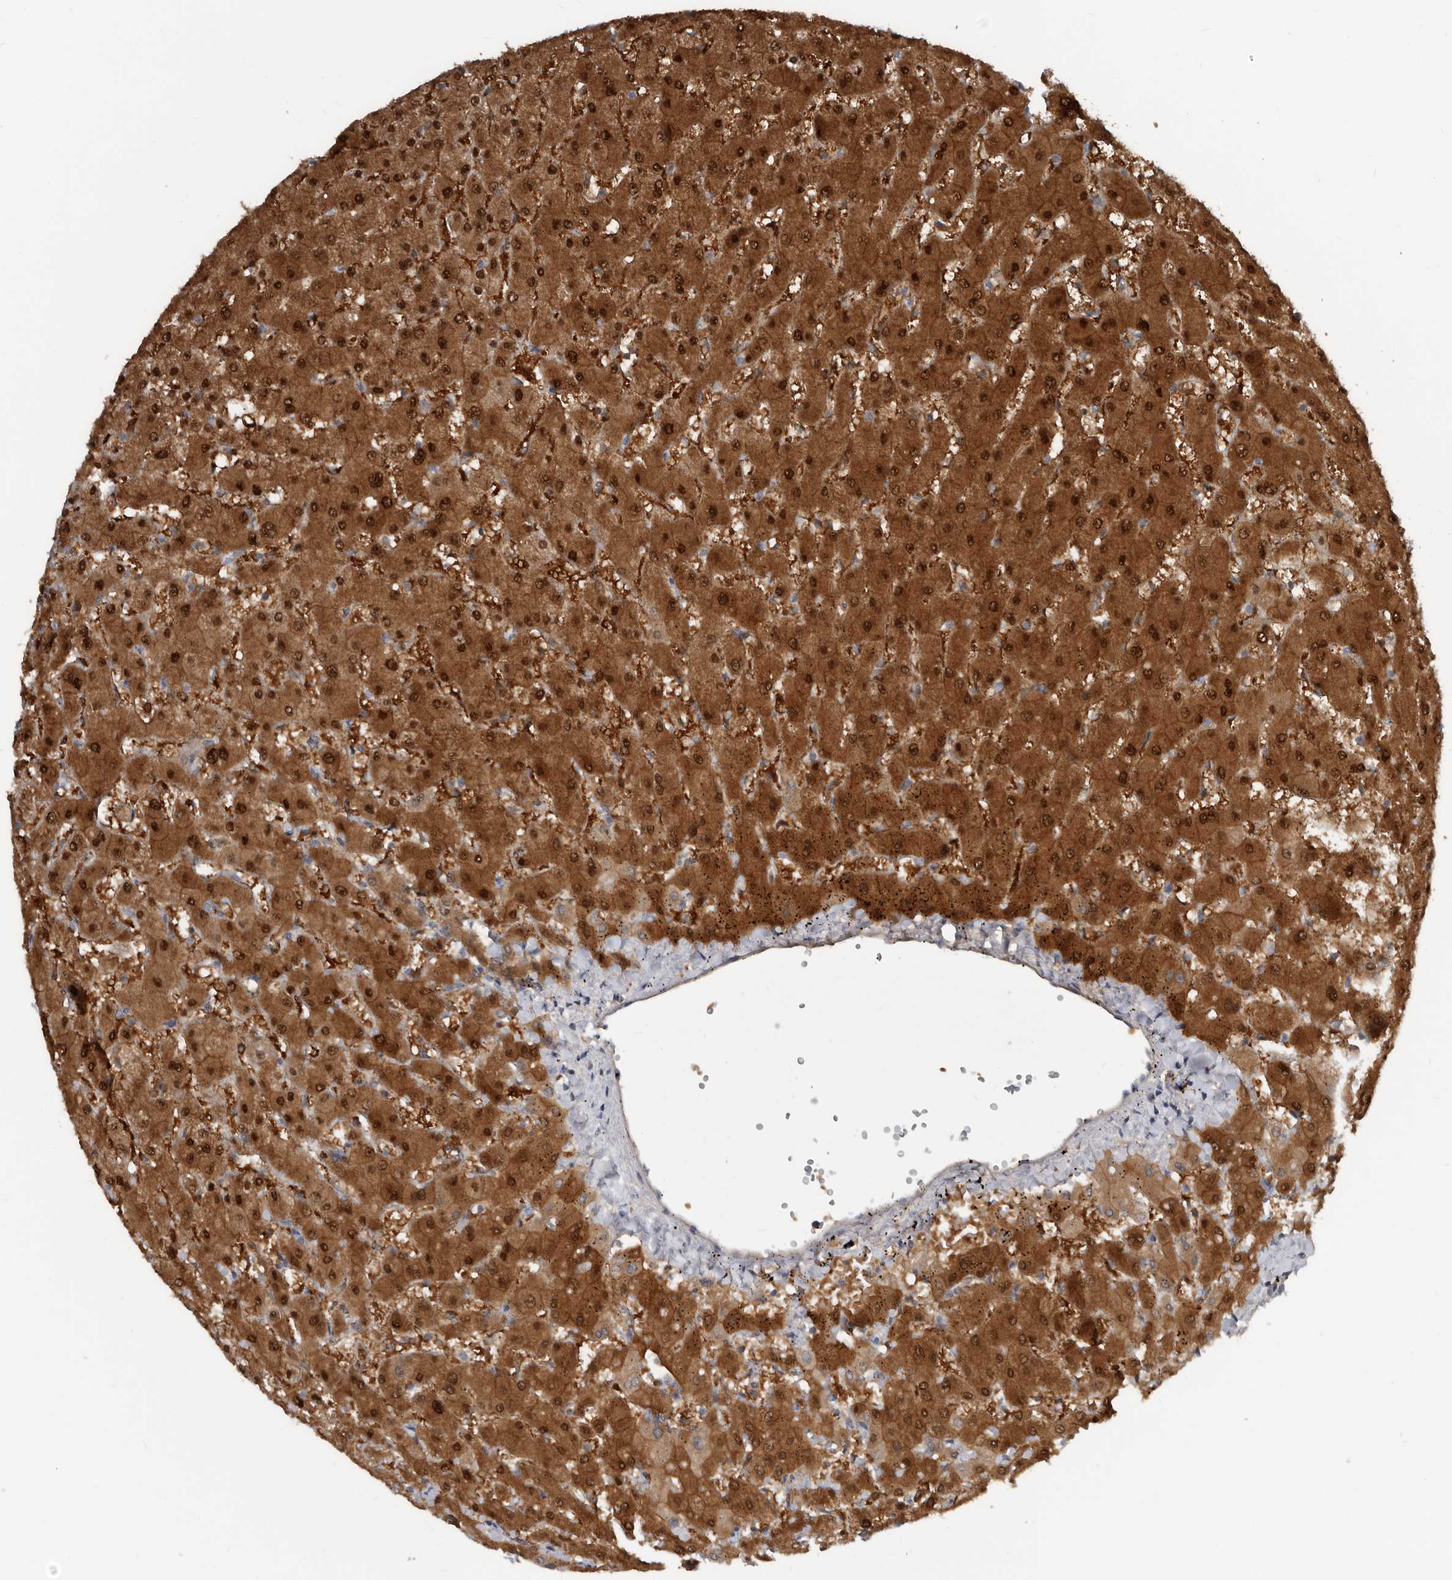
{"staining": {"intensity": "moderate", "quantity": ">75%", "location": "cytoplasmic/membranous"}, "tissue": "liver", "cell_type": "Cholangiocytes", "image_type": "normal", "snomed": [{"axis": "morphology", "description": "Normal tissue, NOS"}, {"axis": "topography", "description": "Liver"}], "caption": "Moderate cytoplasmic/membranous protein expression is appreciated in approximately >75% of cholangiocytes in liver.", "gene": "RBKS", "patient": {"sex": "female", "age": 63}}